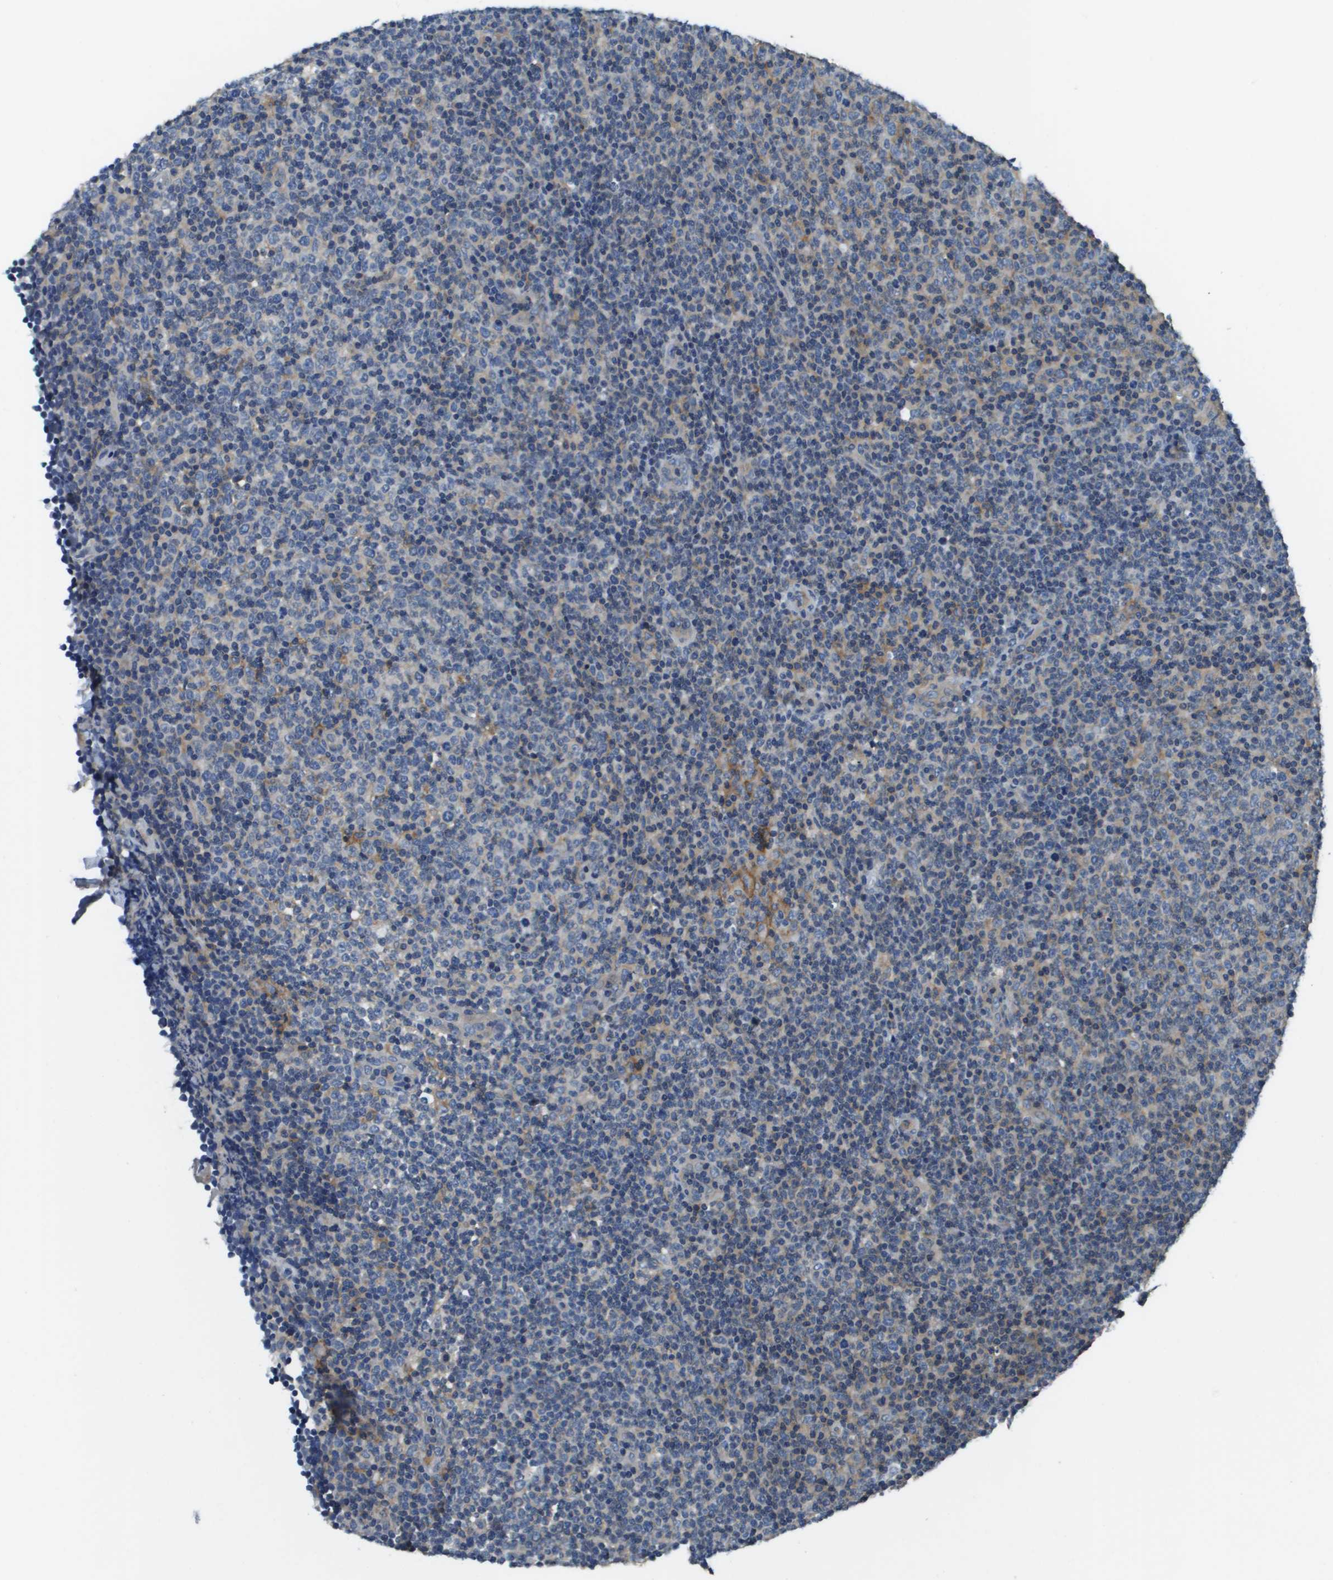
{"staining": {"intensity": "negative", "quantity": "none", "location": "none"}, "tissue": "lymphoma", "cell_type": "Tumor cells", "image_type": "cancer", "snomed": [{"axis": "morphology", "description": "Malignant lymphoma, non-Hodgkin's type, Low grade"}, {"axis": "topography", "description": "Lymph node"}], "caption": "Immunohistochemistry (IHC) of human malignant lymphoma, non-Hodgkin's type (low-grade) demonstrates no positivity in tumor cells. (Immunohistochemistry, brightfield microscopy, high magnification).", "gene": "SLC16A3", "patient": {"sex": "male", "age": 70}}